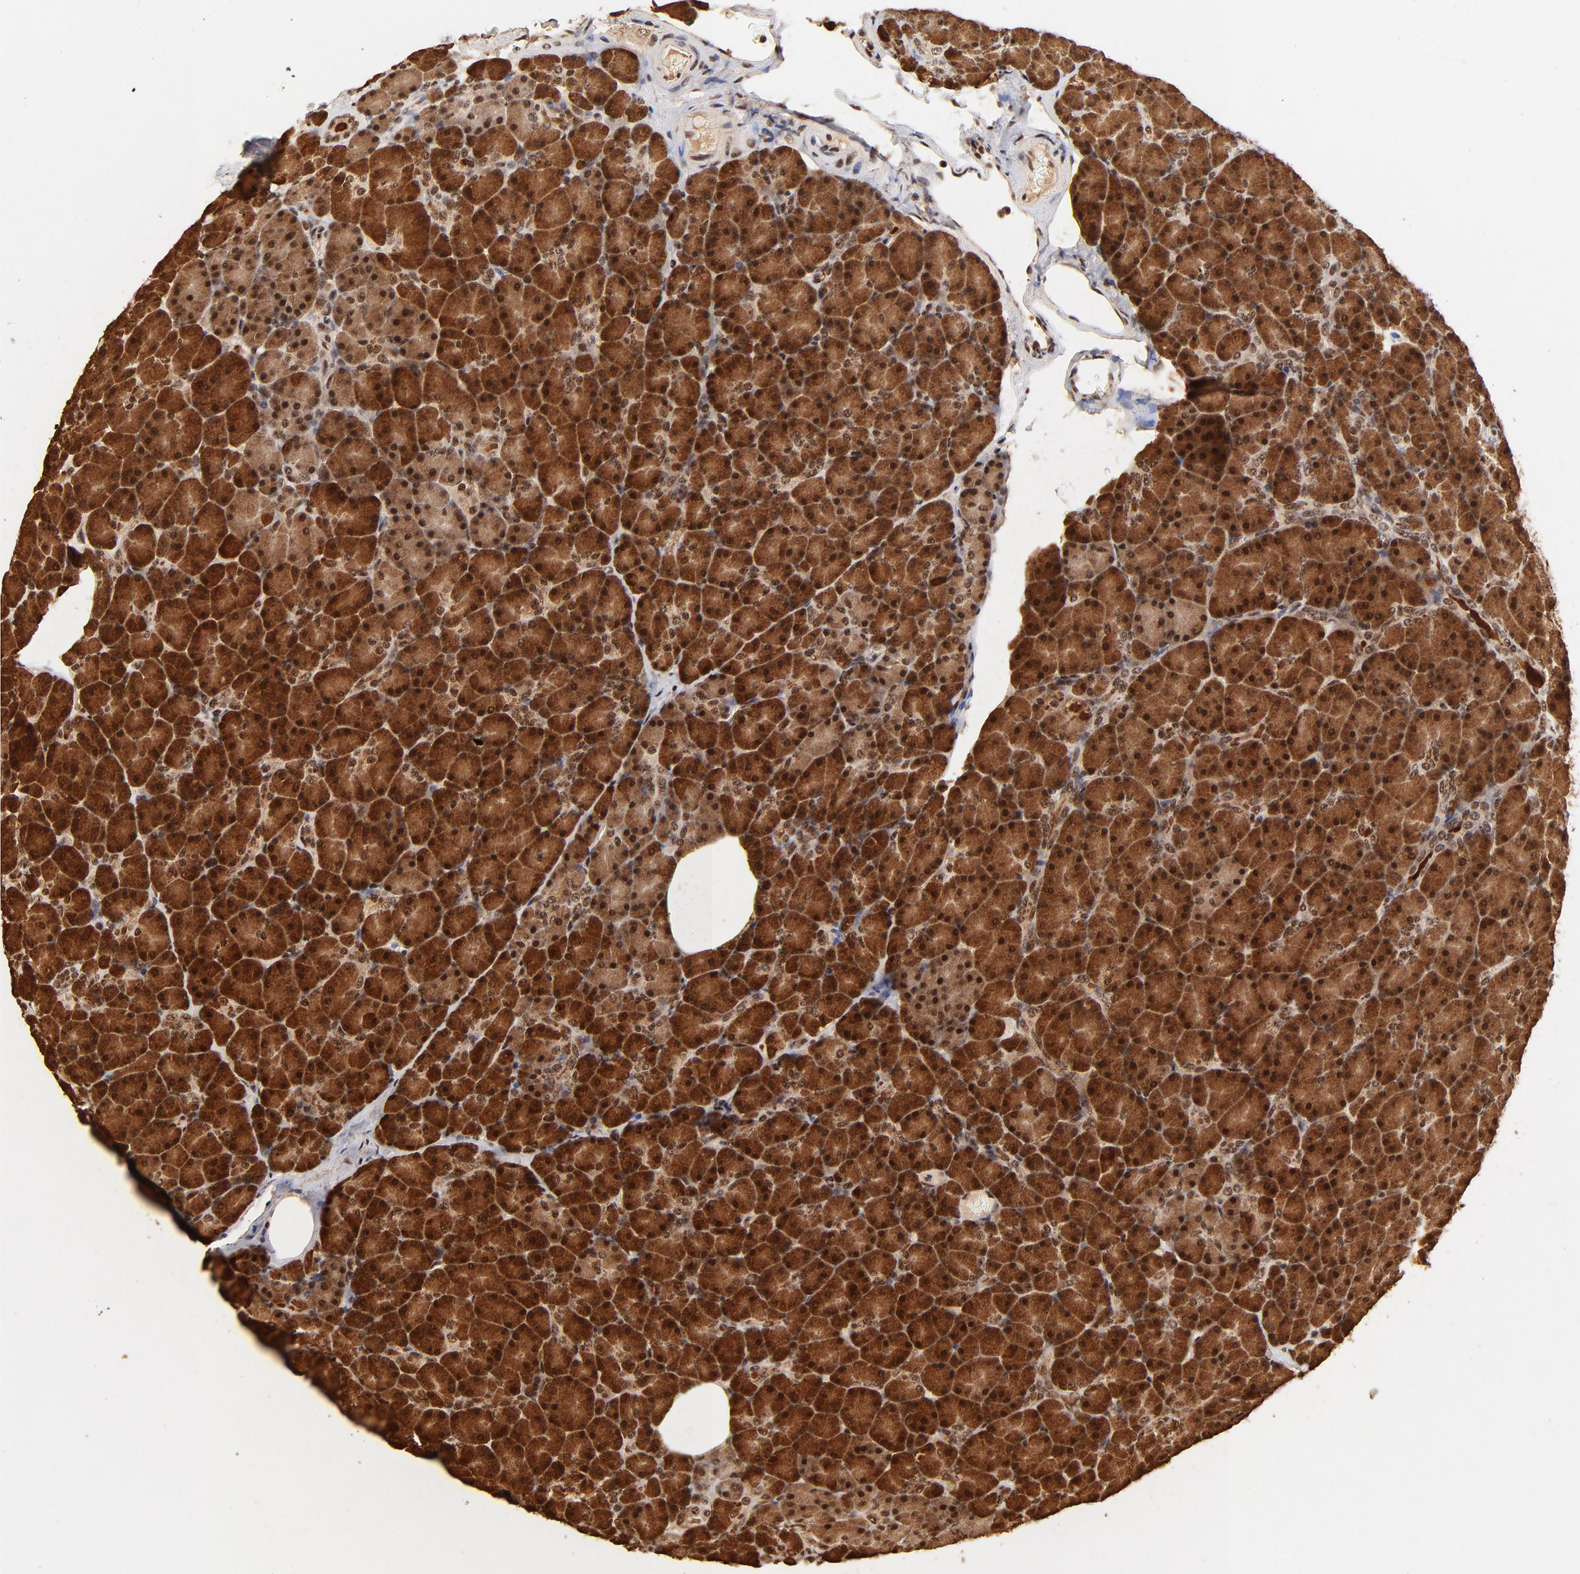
{"staining": {"intensity": "strong", "quantity": ">75%", "location": "cytoplasmic/membranous,nuclear"}, "tissue": "pancreas", "cell_type": "Exocrine glandular cells", "image_type": "normal", "snomed": [{"axis": "morphology", "description": "Normal tissue, NOS"}, {"axis": "topography", "description": "Pancreas"}], "caption": "Immunohistochemical staining of benign pancreas demonstrates strong cytoplasmic/membranous,nuclear protein staining in about >75% of exocrine glandular cells. (Stains: DAB (3,3'-diaminobenzidine) in brown, nuclei in blue, Microscopy: brightfield microscopy at high magnification).", "gene": "MED12", "patient": {"sex": "female", "age": 43}}